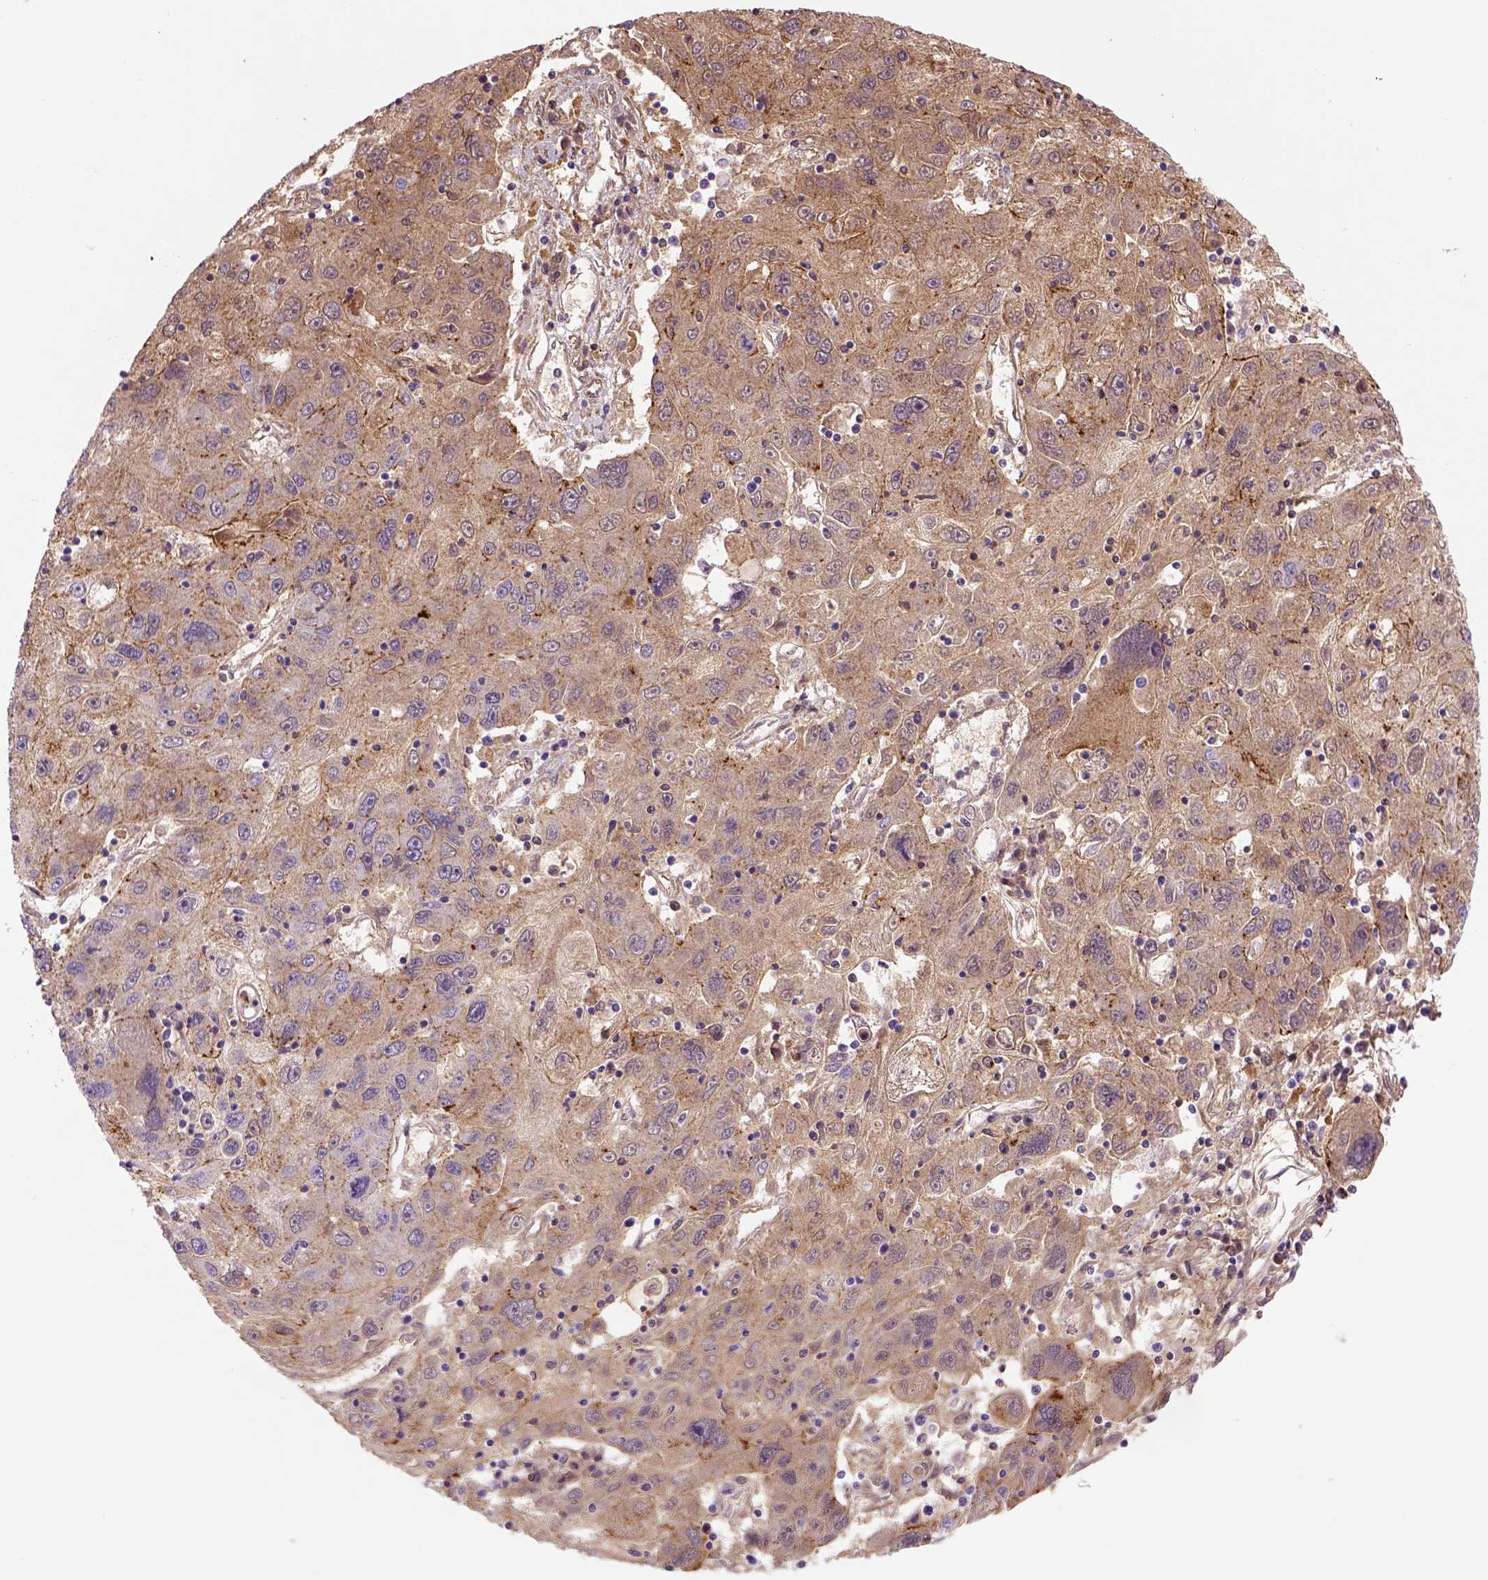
{"staining": {"intensity": "moderate", "quantity": ">75%", "location": "cytoplasmic/membranous"}, "tissue": "stomach cancer", "cell_type": "Tumor cells", "image_type": "cancer", "snomed": [{"axis": "morphology", "description": "Adenocarcinoma, NOS"}, {"axis": "topography", "description": "Stomach"}], "caption": "Stomach cancer stained for a protein (brown) demonstrates moderate cytoplasmic/membranous positive expression in about >75% of tumor cells.", "gene": "CDH1", "patient": {"sex": "male", "age": 56}}